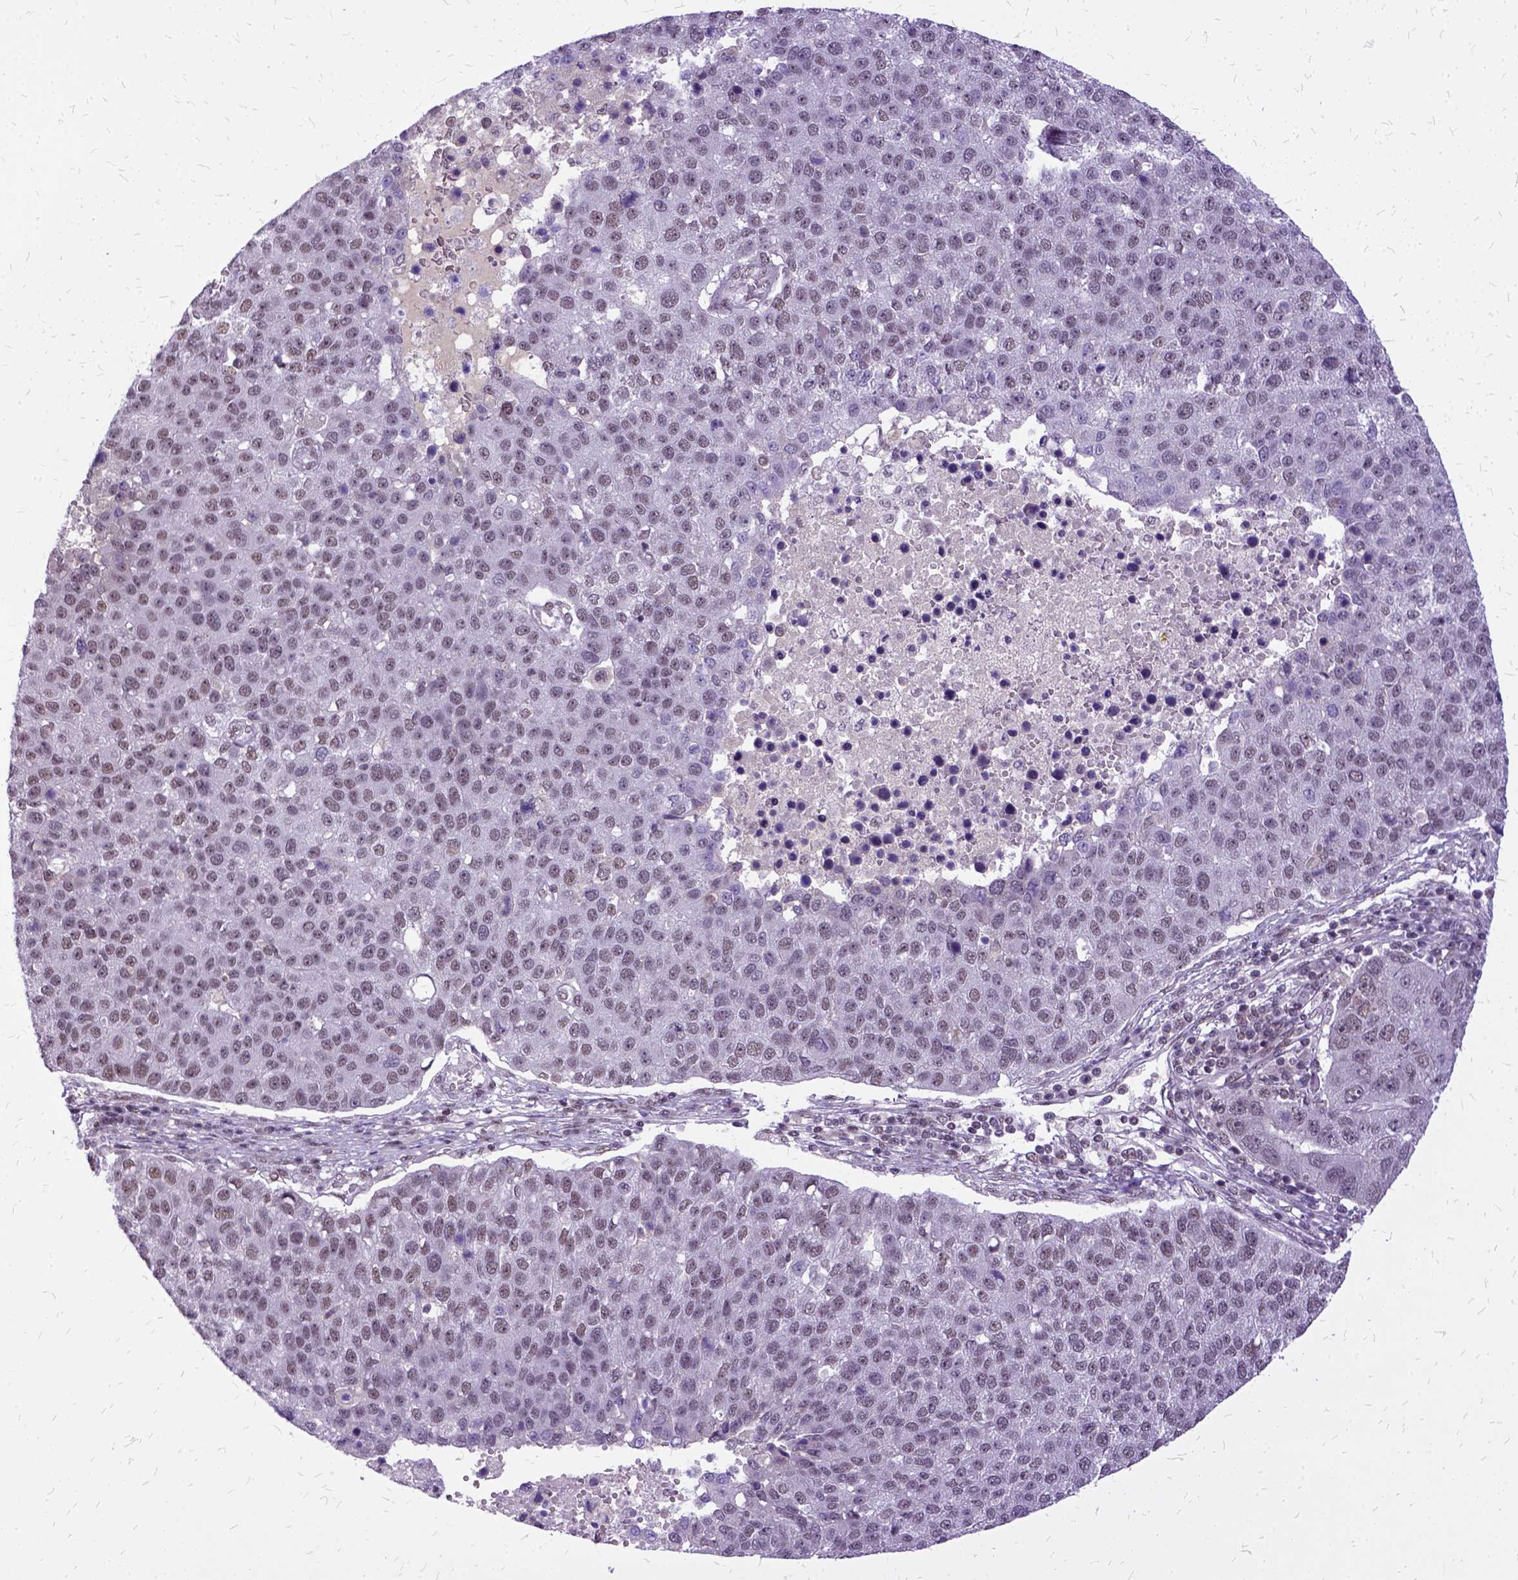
{"staining": {"intensity": "weak", "quantity": ">75%", "location": "nuclear"}, "tissue": "pancreatic cancer", "cell_type": "Tumor cells", "image_type": "cancer", "snomed": [{"axis": "morphology", "description": "Adenocarcinoma, NOS"}, {"axis": "topography", "description": "Pancreas"}], "caption": "Immunohistochemical staining of human adenocarcinoma (pancreatic) demonstrates low levels of weak nuclear protein staining in approximately >75% of tumor cells. The protein is stained brown, and the nuclei are stained in blue (DAB (3,3'-diaminobenzidine) IHC with brightfield microscopy, high magnification).", "gene": "SETD1A", "patient": {"sex": "female", "age": 61}}